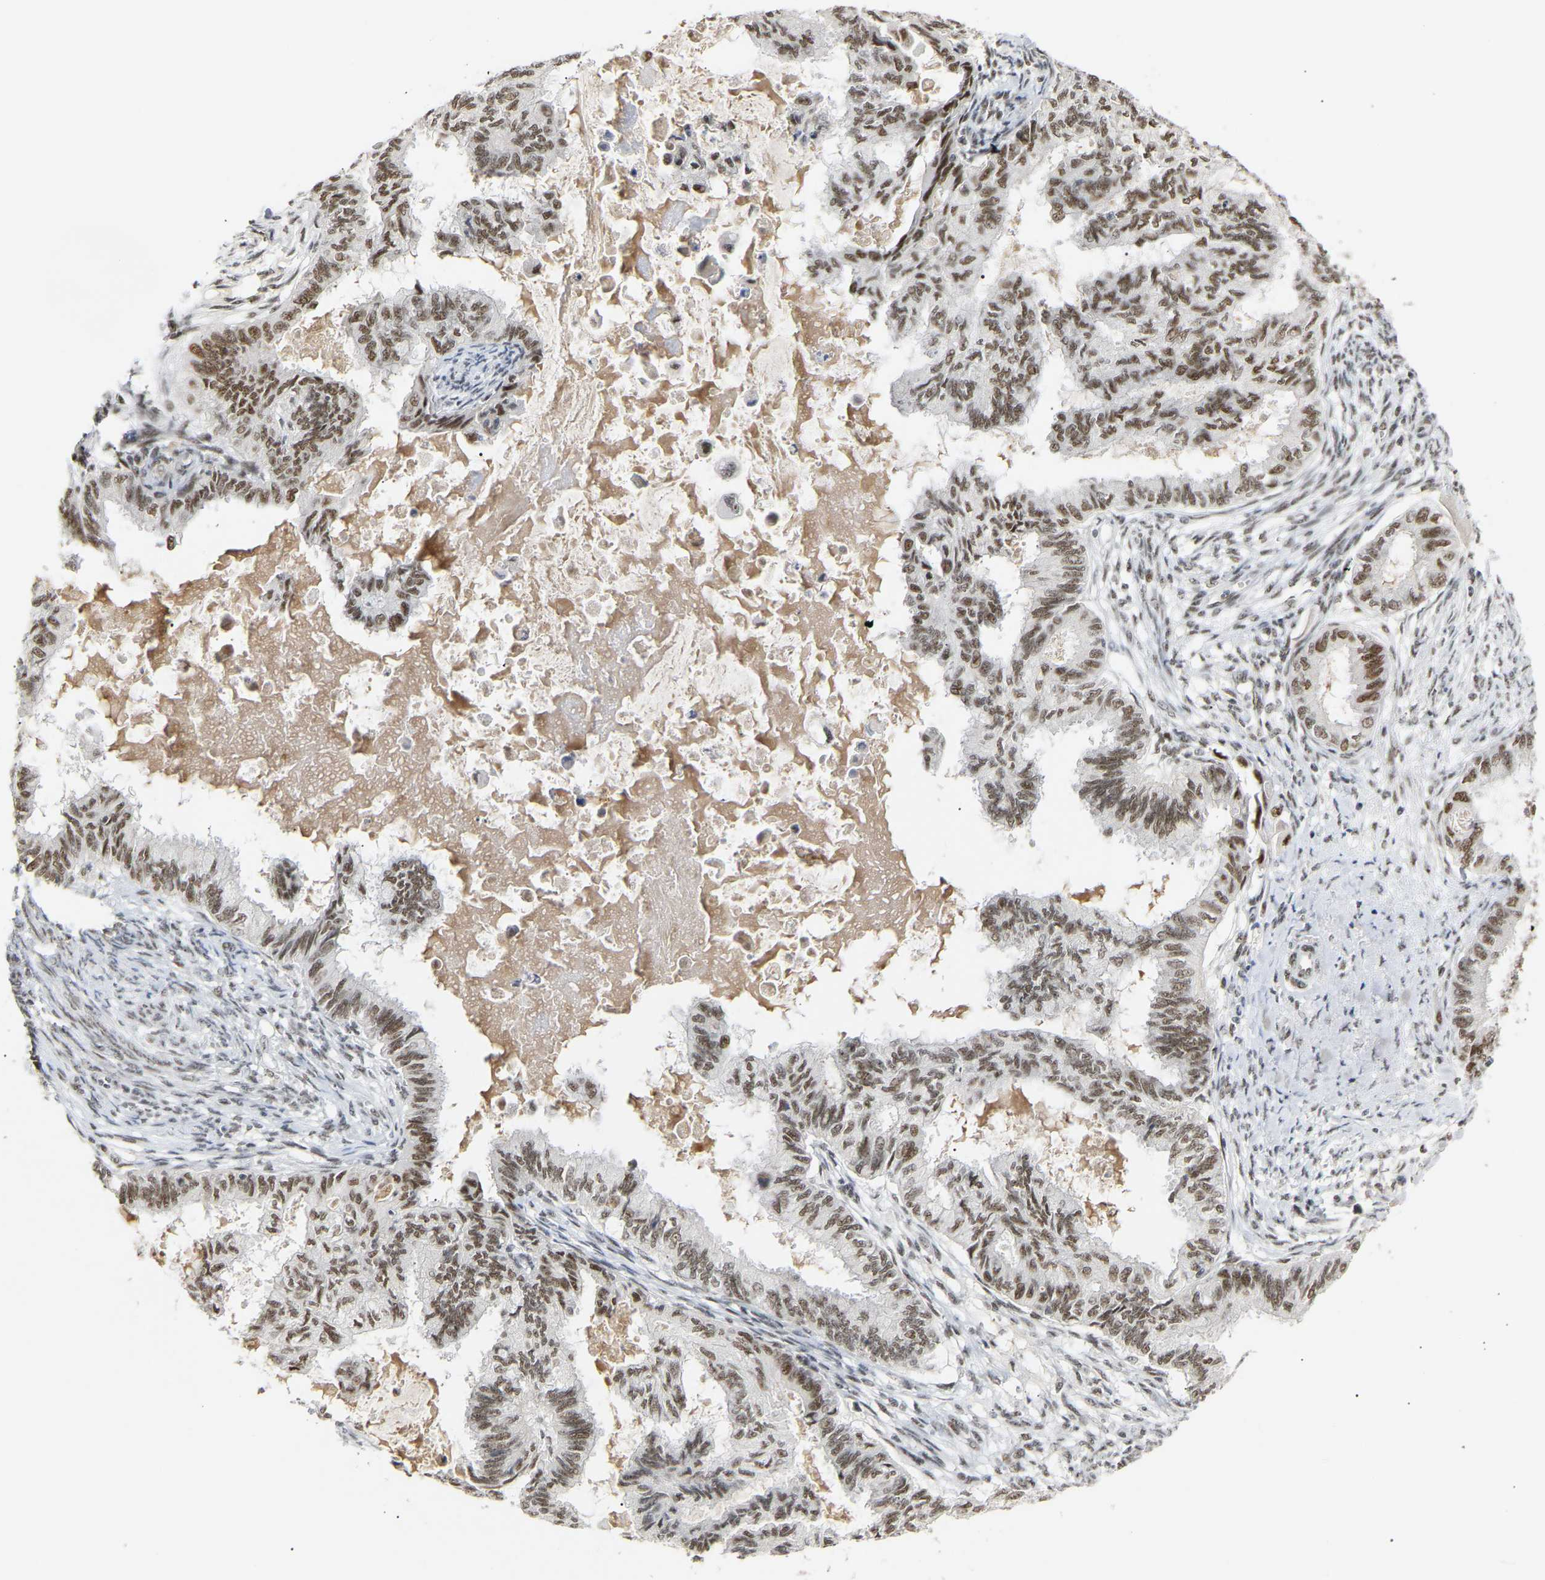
{"staining": {"intensity": "moderate", "quantity": ">75%", "location": "nuclear"}, "tissue": "cervical cancer", "cell_type": "Tumor cells", "image_type": "cancer", "snomed": [{"axis": "morphology", "description": "Normal tissue, NOS"}, {"axis": "morphology", "description": "Adenocarcinoma, NOS"}, {"axis": "topography", "description": "Cervix"}, {"axis": "topography", "description": "Endometrium"}], "caption": "Protein staining displays moderate nuclear positivity in approximately >75% of tumor cells in cervical cancer (adenocarcinoma).", "gene": "NELFB", "patient": {"sex": "female", "age": 86}}